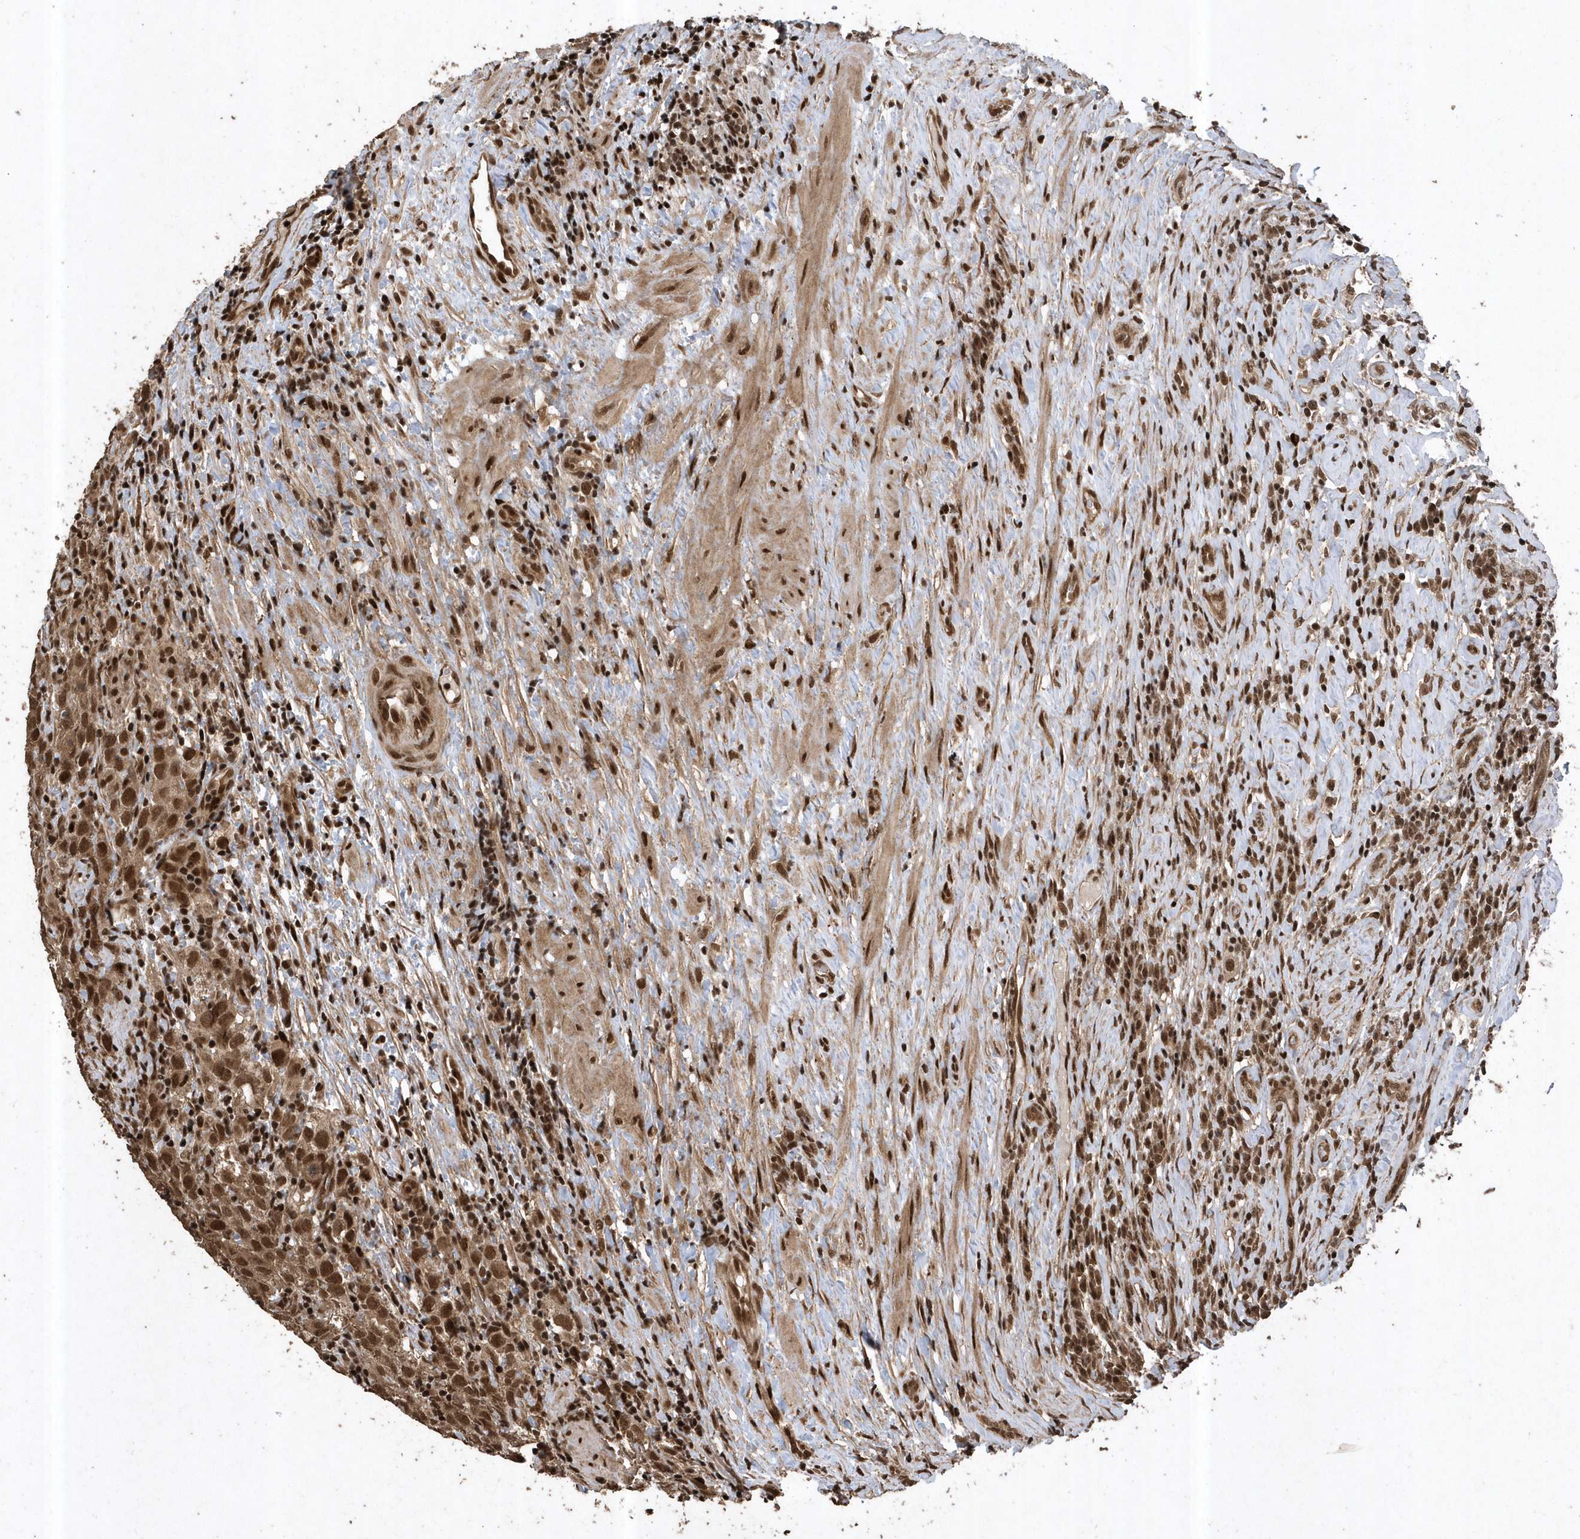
{"staining": {"intensity": "moderate", "quantity": ">75%", "location": "cytoplasmic/membranous,nuclear"}, "tissue": "testis cancer", "cell_type": "Tumor cells", "image_type": "cancer", "snomed": [{"axis": "morphology", "description": "Seminoma, NOS"}, {"axis": "morphology", "description": "Carcinoma, Embryonal, NOS"}, {"axis": "topography", "description": "Testis"}], "caption": "Approximately >75% of tumor cells in testis embryonal carcinoma show moderate cytoplasmic/membranous and nuclear protein staining as visualized by brown immunohistochemical staining.", "gene": "INTS12", "patient": {"sex": "male", "age": 43}}